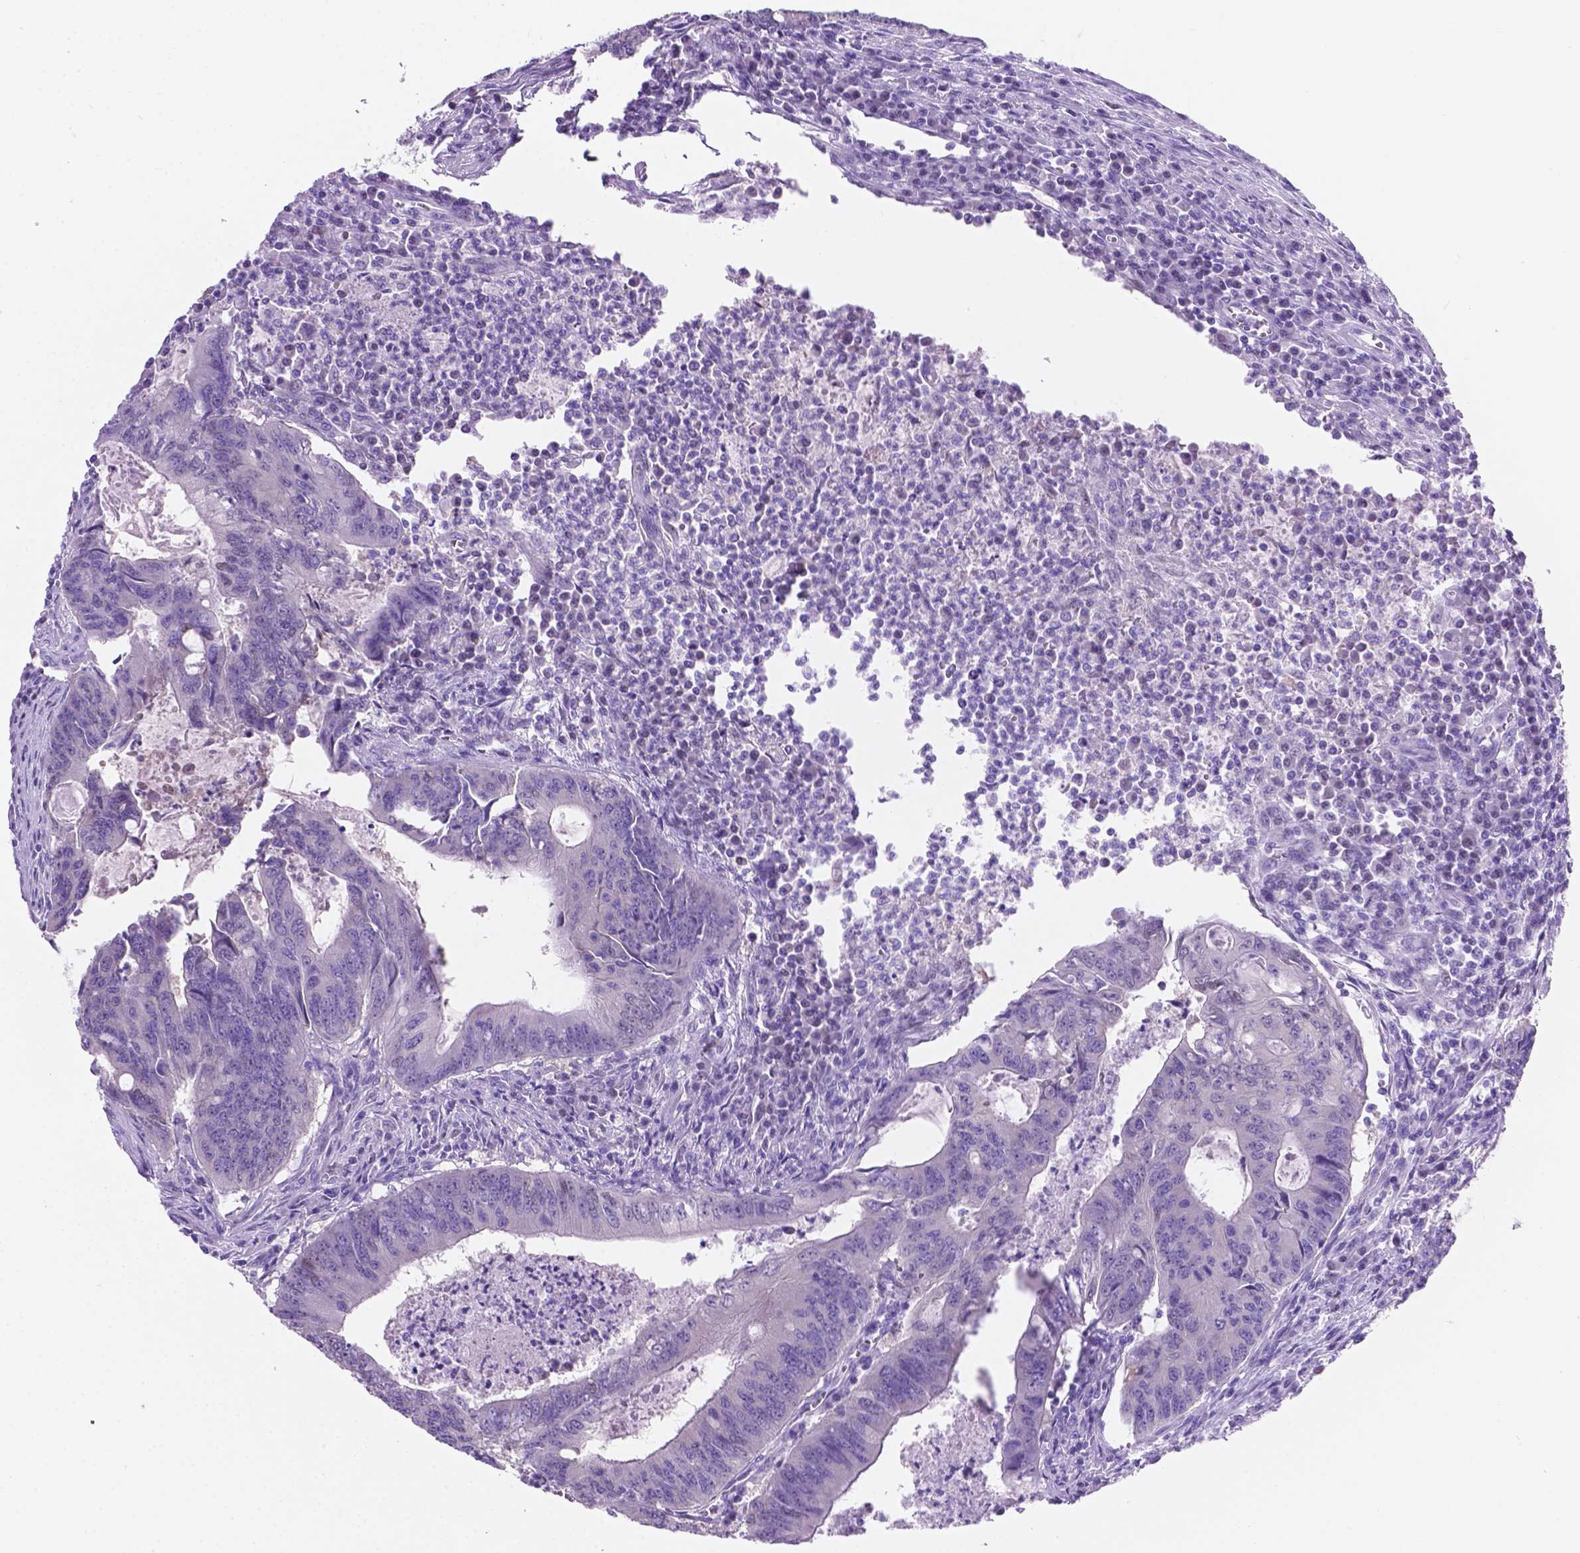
{"staining": {"intensity": "negative", "quantity": "none", "location": "none"}, "tissue": "colorectal cancer", "cell_type": "Tumor cells", "image_type": "cancer", "snomed": [{"axis": "morphology", "description": "Adenocarcinoma, NOS"}, {"axis": "topography", "description": "Colon"}], "caption": "Immunohistochemistry of colorectal adenocarcinoma reveals no positivity in tumor cells.", "gene": "TMEM210", "patient": {"sex": "male", "age": 67}}